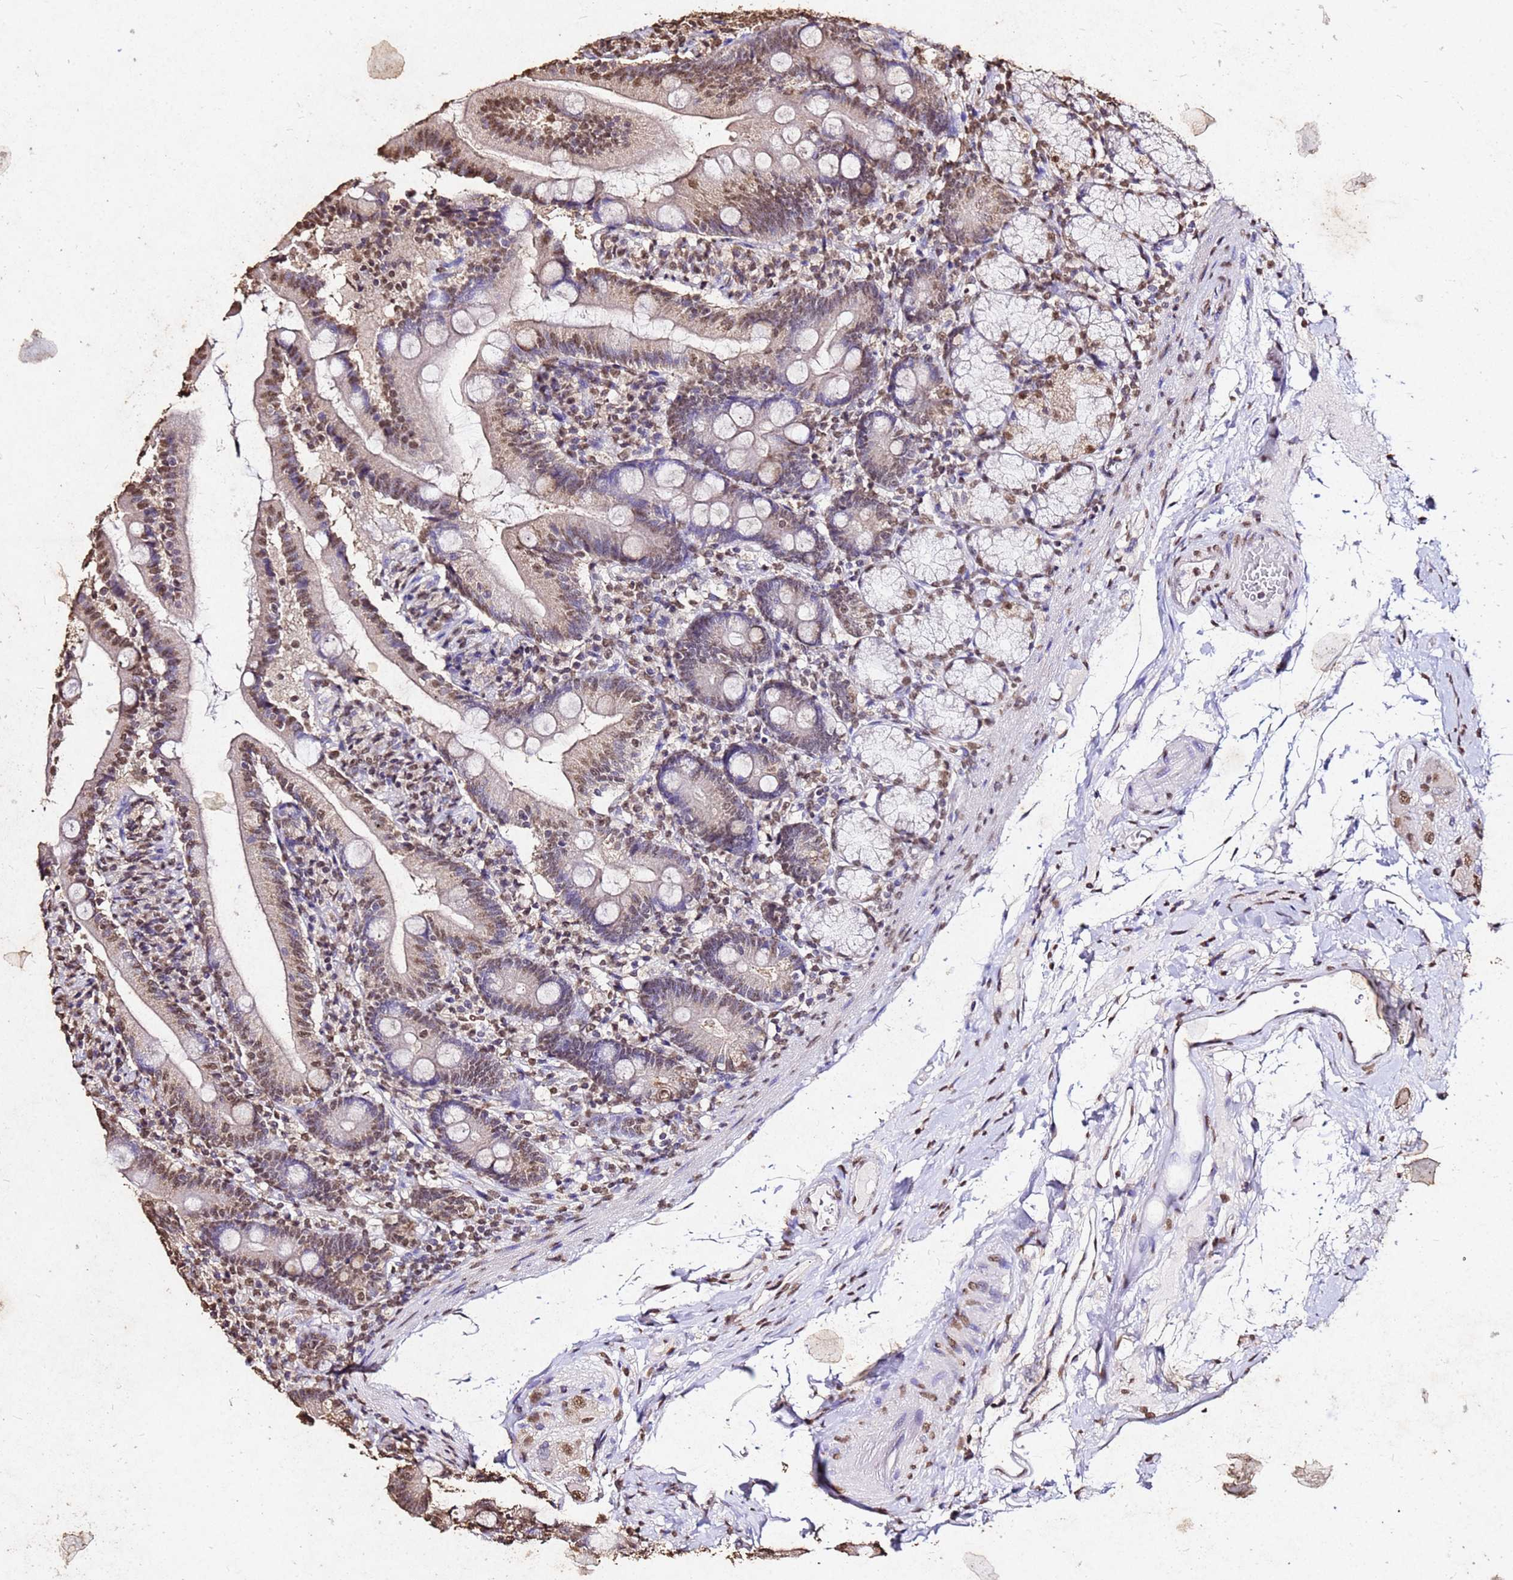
{"staining": {"intensity": "moderate", "quantity": ">75%", "location": "nuclear"}, "tissue": "duodenum", "cell_type": "Glandular cells", "image_type": "normal", "snomed": [{"axis": "morphology", "description": "Normal tissue, NOS"}, {"axis": "topography", "description": "Duodenum"}], "caption": "This is an image of immunohistochemistry staining of normal duodenum, which shows moderate staining in the nuclear of glandular cells.", "gene": "MYOCD", "patient": {"sex": "female", "age": 67}}